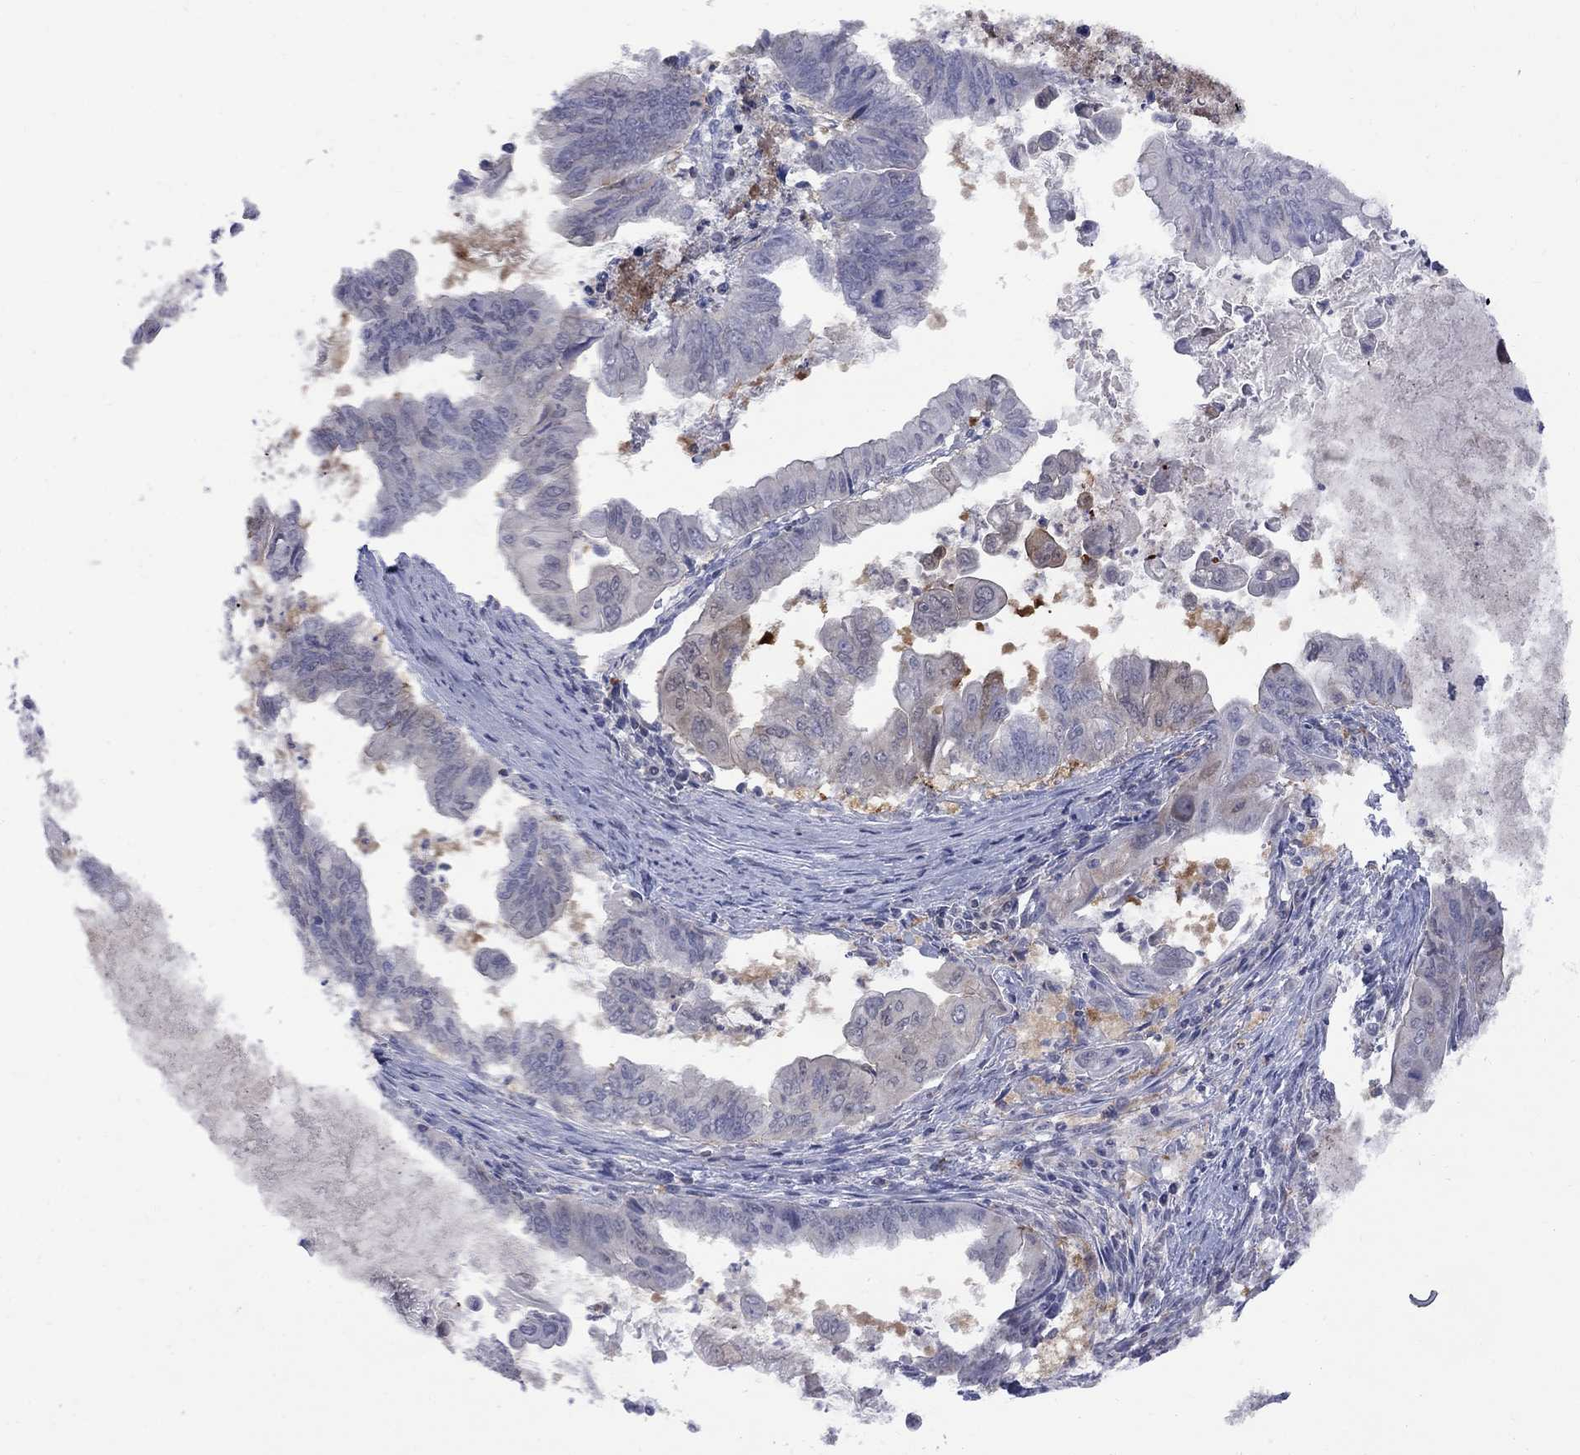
{"staining": {"intensity": "negative", "quantity": "none", "location": "none"}, "tissue": "stomach cancer", "cell_type": "Tumor cells", "image_type": "cancer", "snomed": [{"axis": "morphology", "description": "Adenocarcinoma, NOS"}, {"axis": "topography", "description": "Stomach, upper"}], "caption": "This micrograph is of stomach adenocarcinoma stained with immunohistochemistry (IHC) to label a protein in brown with the nuclei are counter-stained blue. There is no positivity in tumor cells. (DAB (3,3'-diaminobenzidine) IHC, high magnification).", "gene": "HKDC1", "patient": {"sex": "male", "age": 80}}